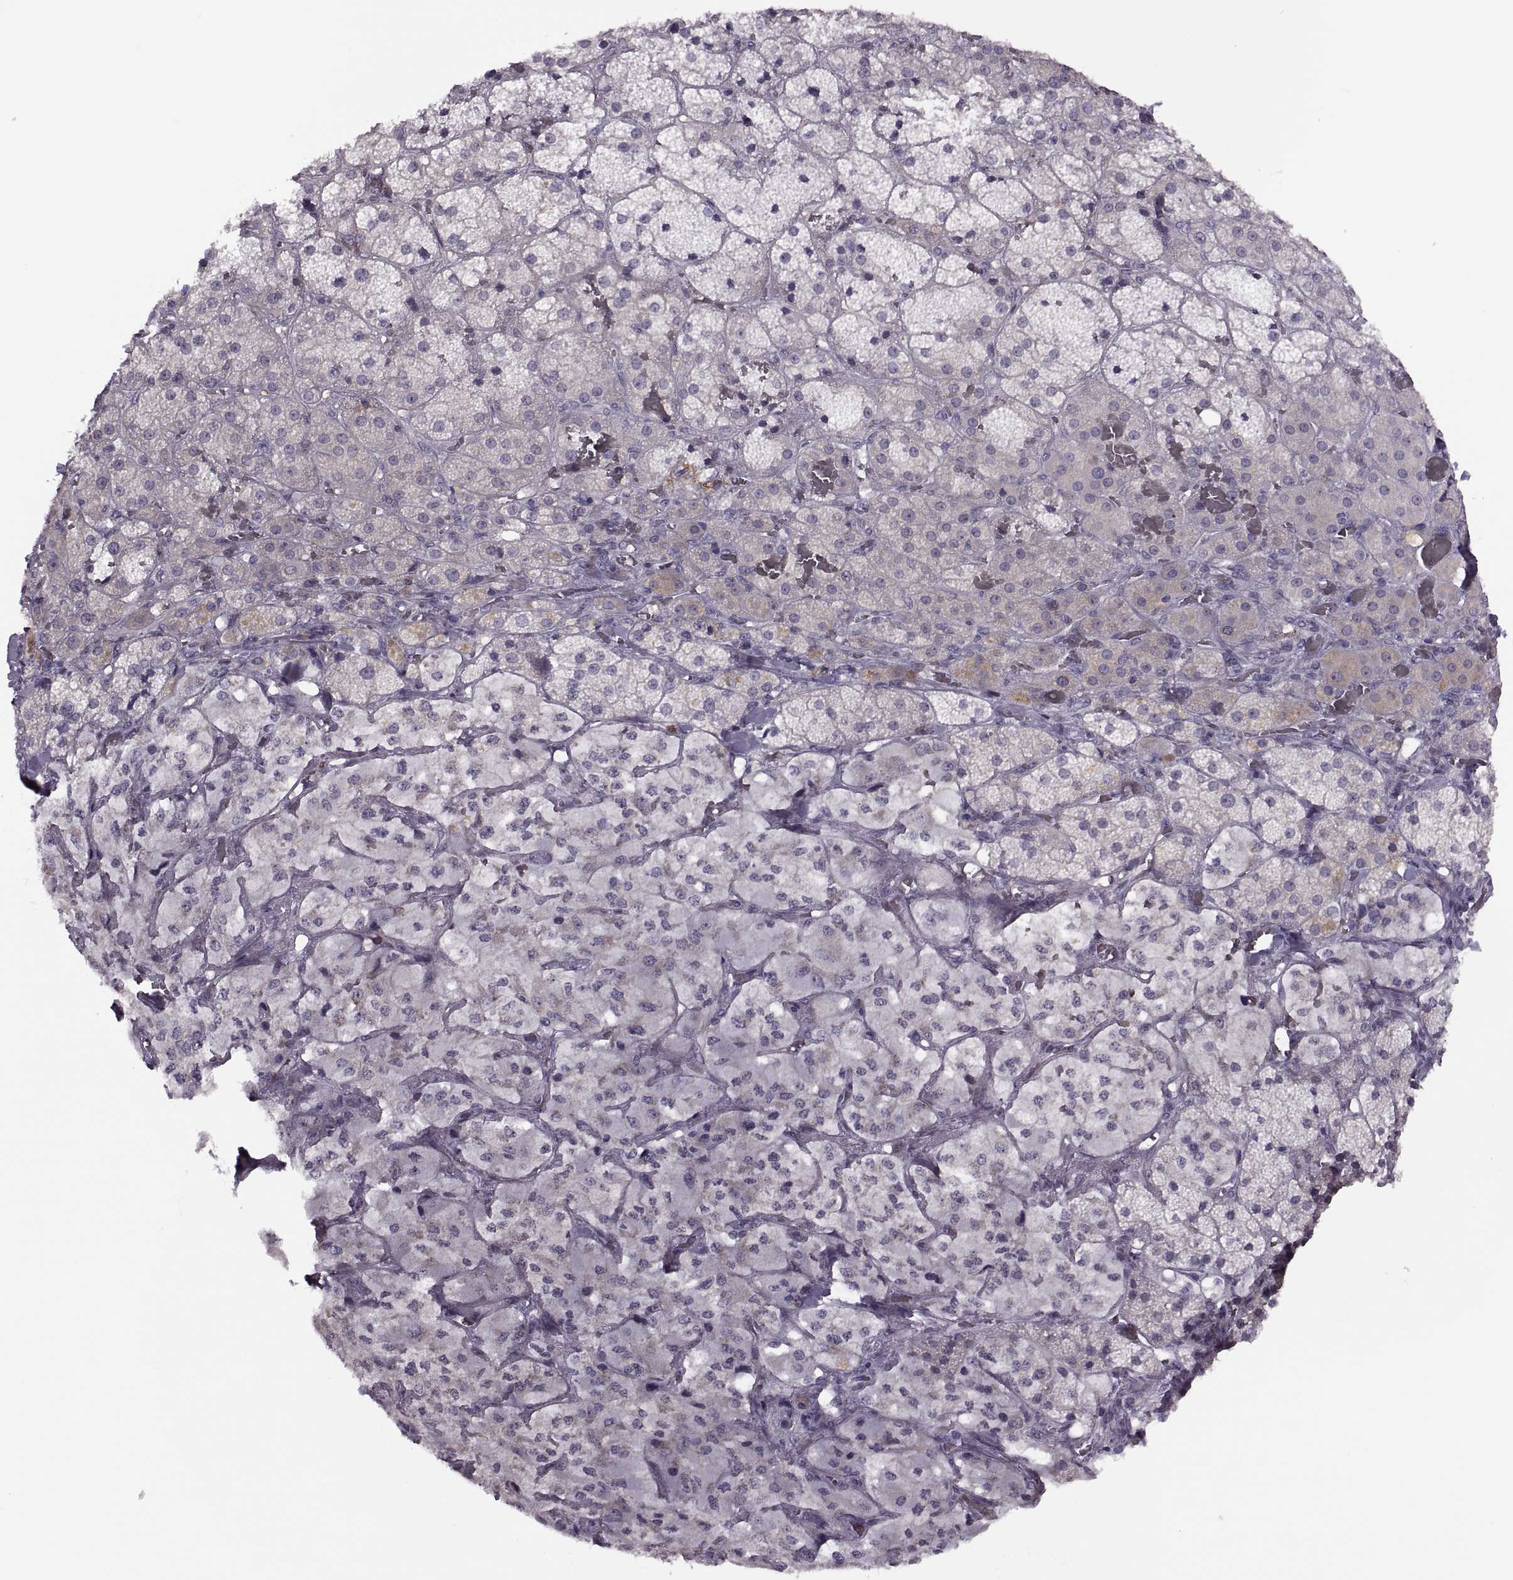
{"staining": {"intensity": "negative", "quantity": "none", "location": "none"}, "tissue": "adrenal gland", "cell_type": "Glandular cells", "image_type": "normal", "snomed": [{"axis": "morphology", "description": "Normal tissue, NOS"}, {"axis": "topography", "description": "Adrenal gland"}], "caption": "A high-resolution photomicrograph shows immunohistochemistry staining of unremarkable adrenal gland, which exhibits no significant staining in glandular cells.", "gene": "H2AP", "patient": {"sex": "male", "age": 57}}